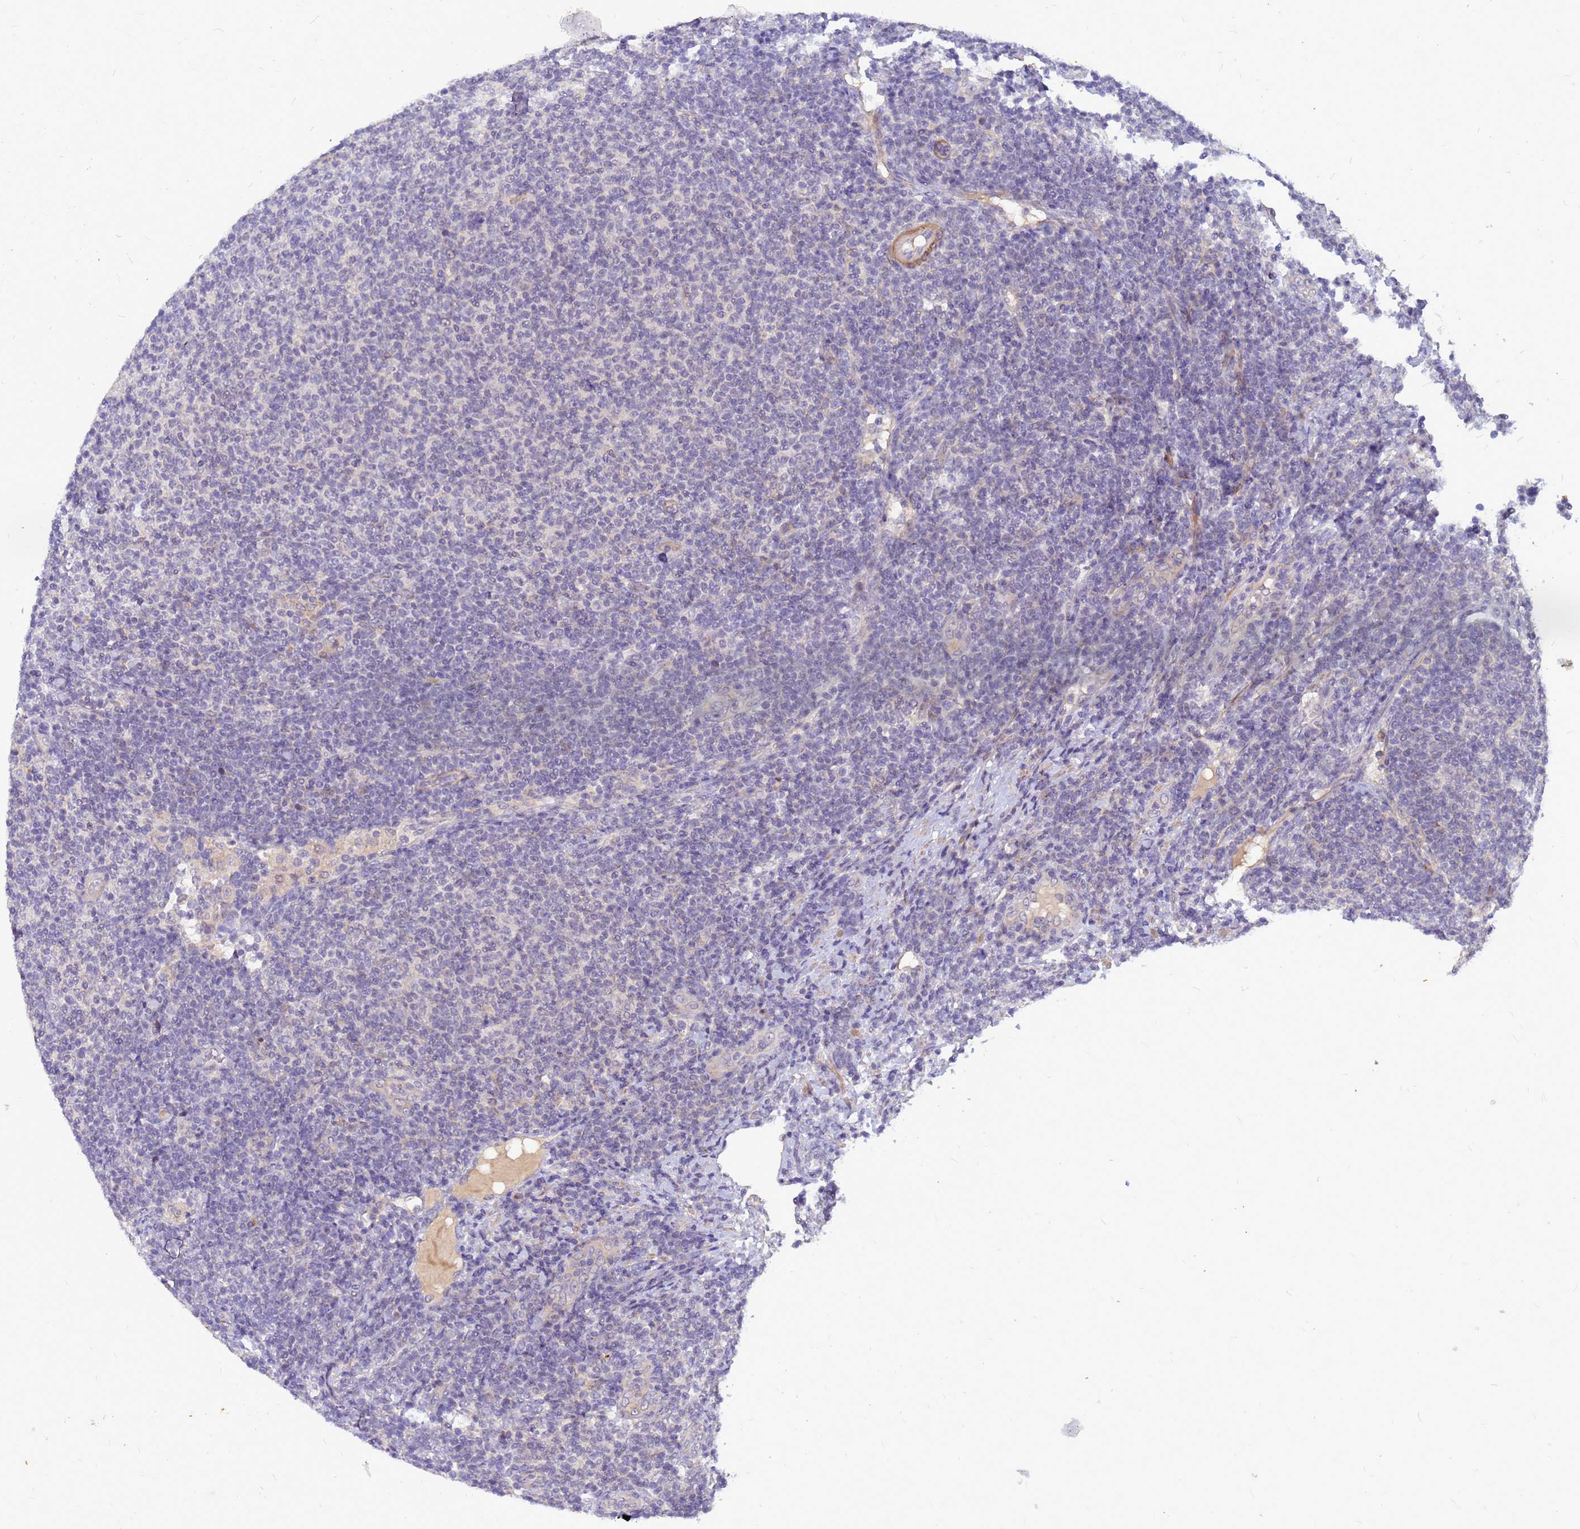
{"staining": {"intensity": "negative", "quantity": "none", "location": "none"}, "tissue": "lymphoma", "cell_type": "Tumor cells", "image_type": "cancer", "snomed": [{"axis": "morphology", "description": "Malignant lymphoma, non-Hodgkin's type, Low grade"}, {"axis": "topography", "description": "Lymph node"}], "caption": "High power microscopy histopathology image of an IHC histopathology image of lymphoma, revealing no significant expression in tumor cells.", "gene": "SRGAP3", "patient": {"sex": "male", "age": 66}}